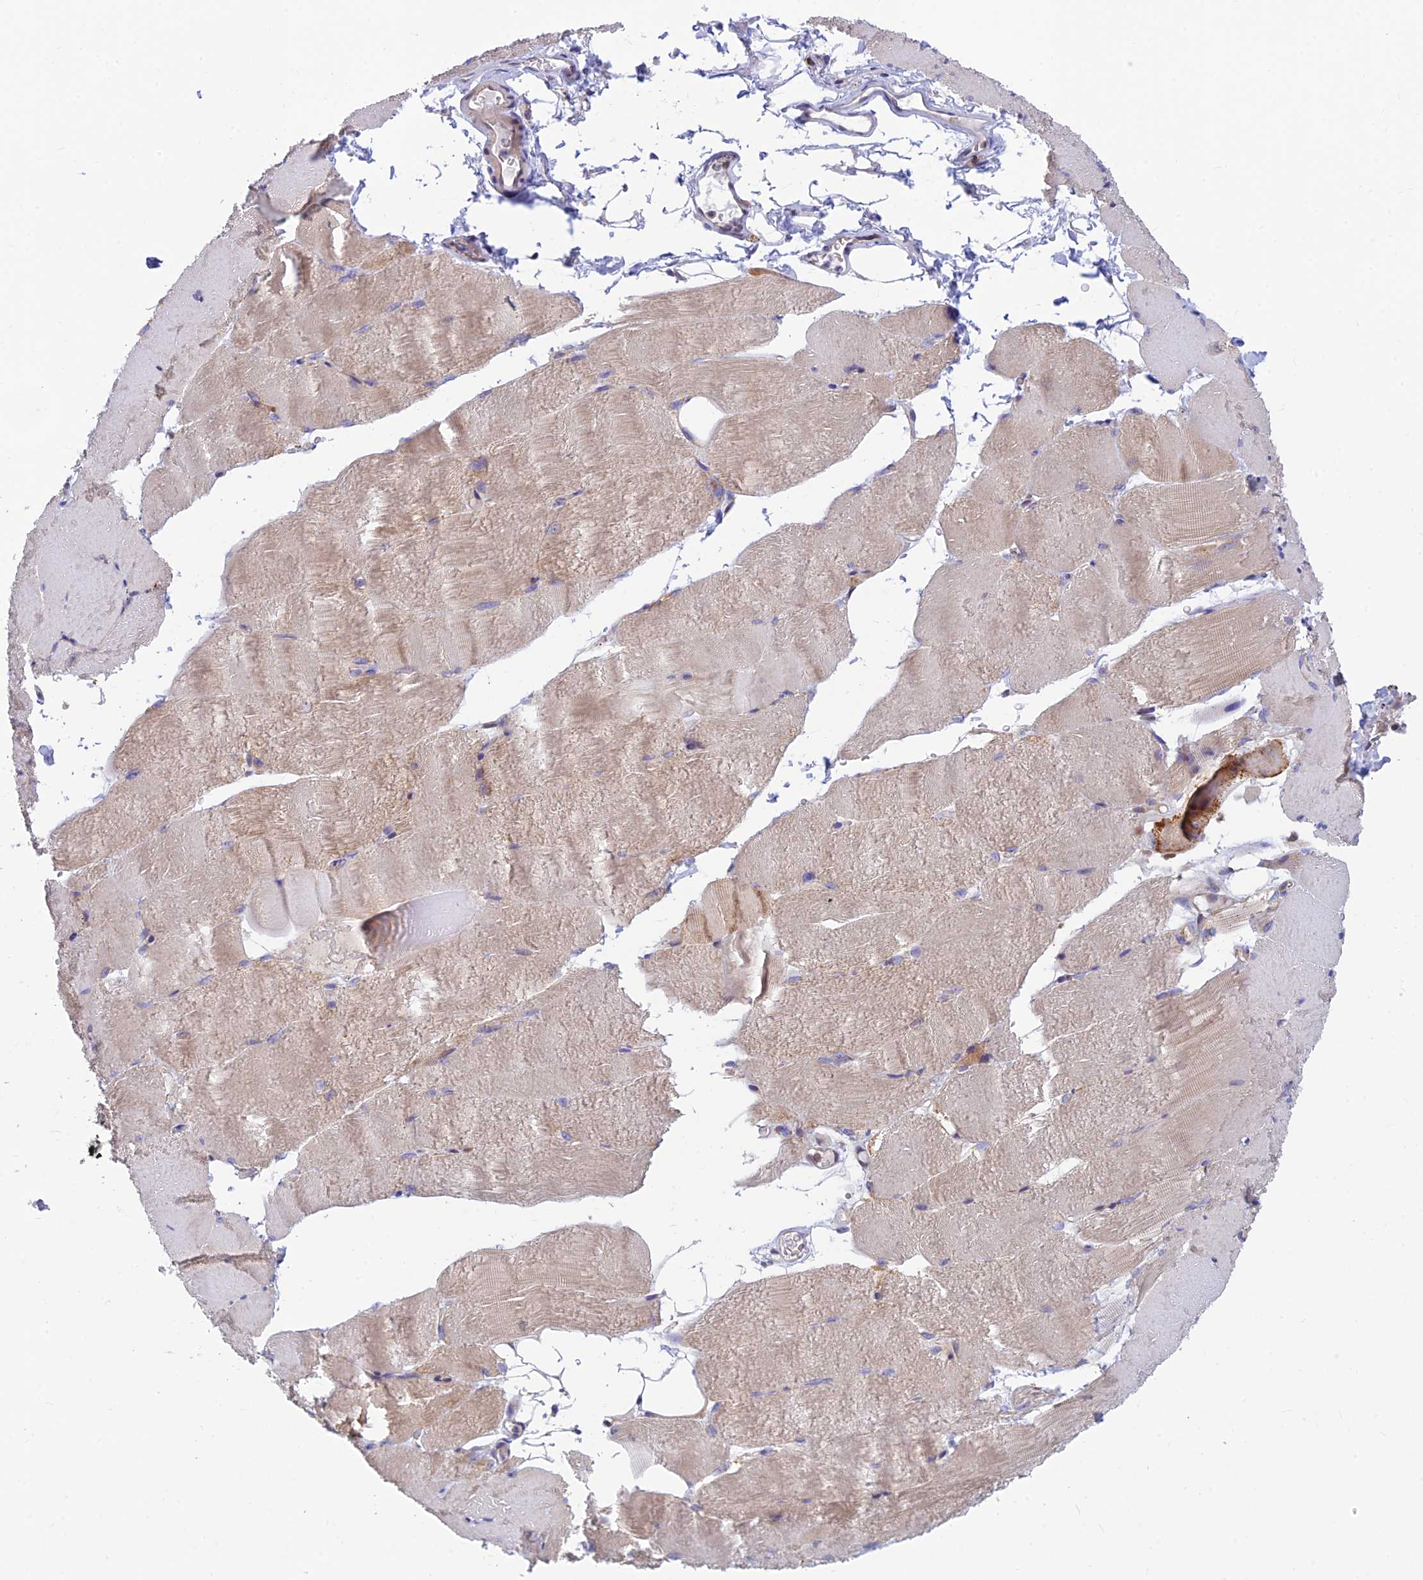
{"staining": {"intensity": "weak", "quantity": "25%-75%", "location": "cytoplasmic/membranous"}, "tissue": "skeletal muscle", "cell_type": "Myocytes", "image_type": "normal", "snomed": [{"axis": "morphology", "description": "Normal tissue, NOS"}, {"axis": "topography", "description": "Skeletal muscle"}, {"axis": "topography", "description": "Parathyroid gland"}], "caption": "IHC image of unremarkable skeletal muscle: skeletal muscle stained using IHC displays low levels of weak protein expression localized specifically in the cytoplasmic/membranous of myocytes, appearing as a cytoplasmic/membranous brown color.", "gene": "LYSMD2", "patient": {"sex": "female", "age": 37}}